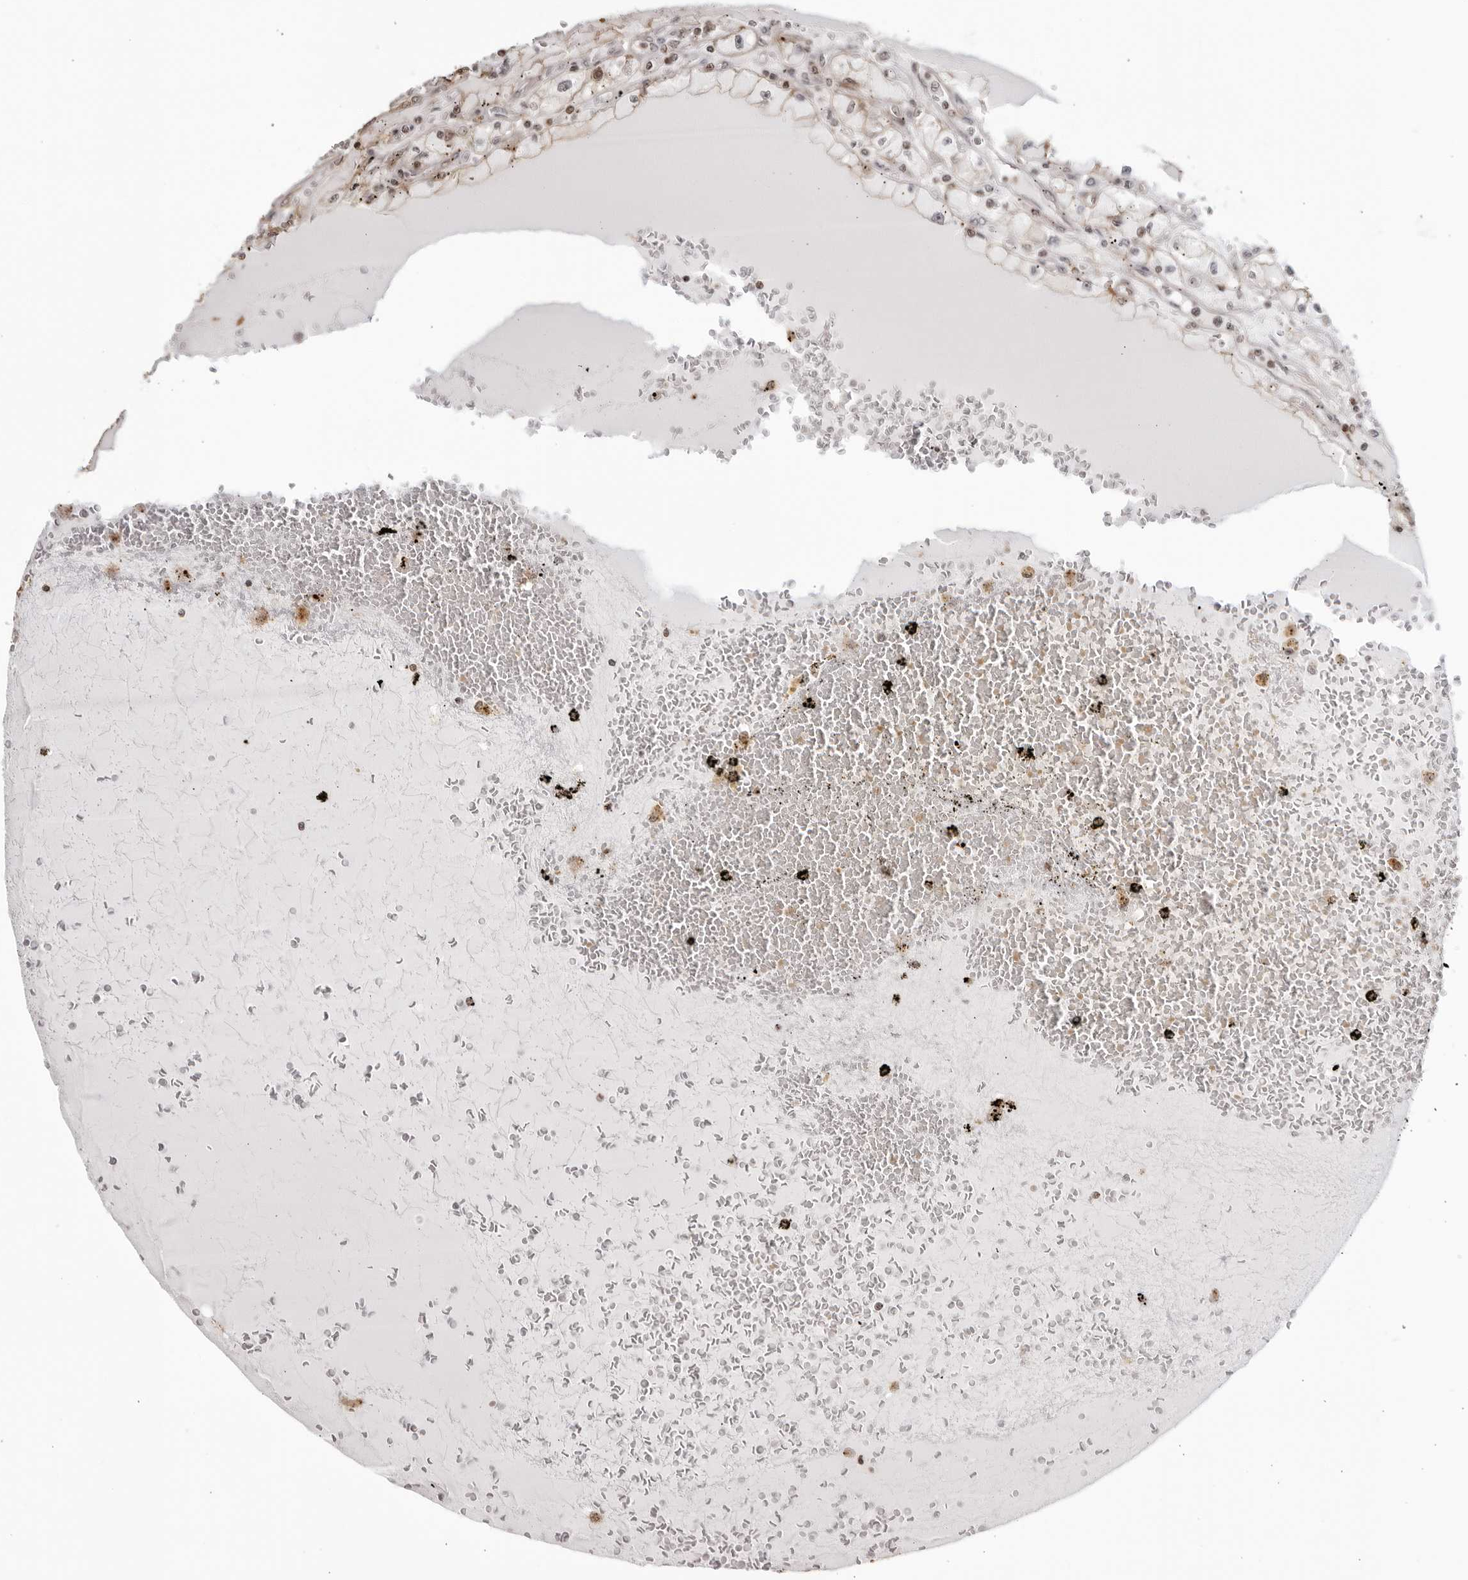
{"staining": {"intensity": "weak", "quantity": "25%-75%", "location": "cytoplasmic/membranous,nuclear"}, "tissue": "renal cancer", "cell_type": "Tumor cells", "image_type": "cancer", "snomed": [{"axis": "morphology", "description": "Adenocarcinoma, NOS"}, {"axis": "topography", "description": "Kidney"}], "caption": "Tumor cells show low levels of weak cytoplasmic/membranous and nuclear staining in about 25%-75% of cells in human renal adenocarcinoma. (brown staining indicates protein expression, while blue staining denotes nuclei).", "gene": "TCF21", "patient": {"sex": "male", "age": 56}}